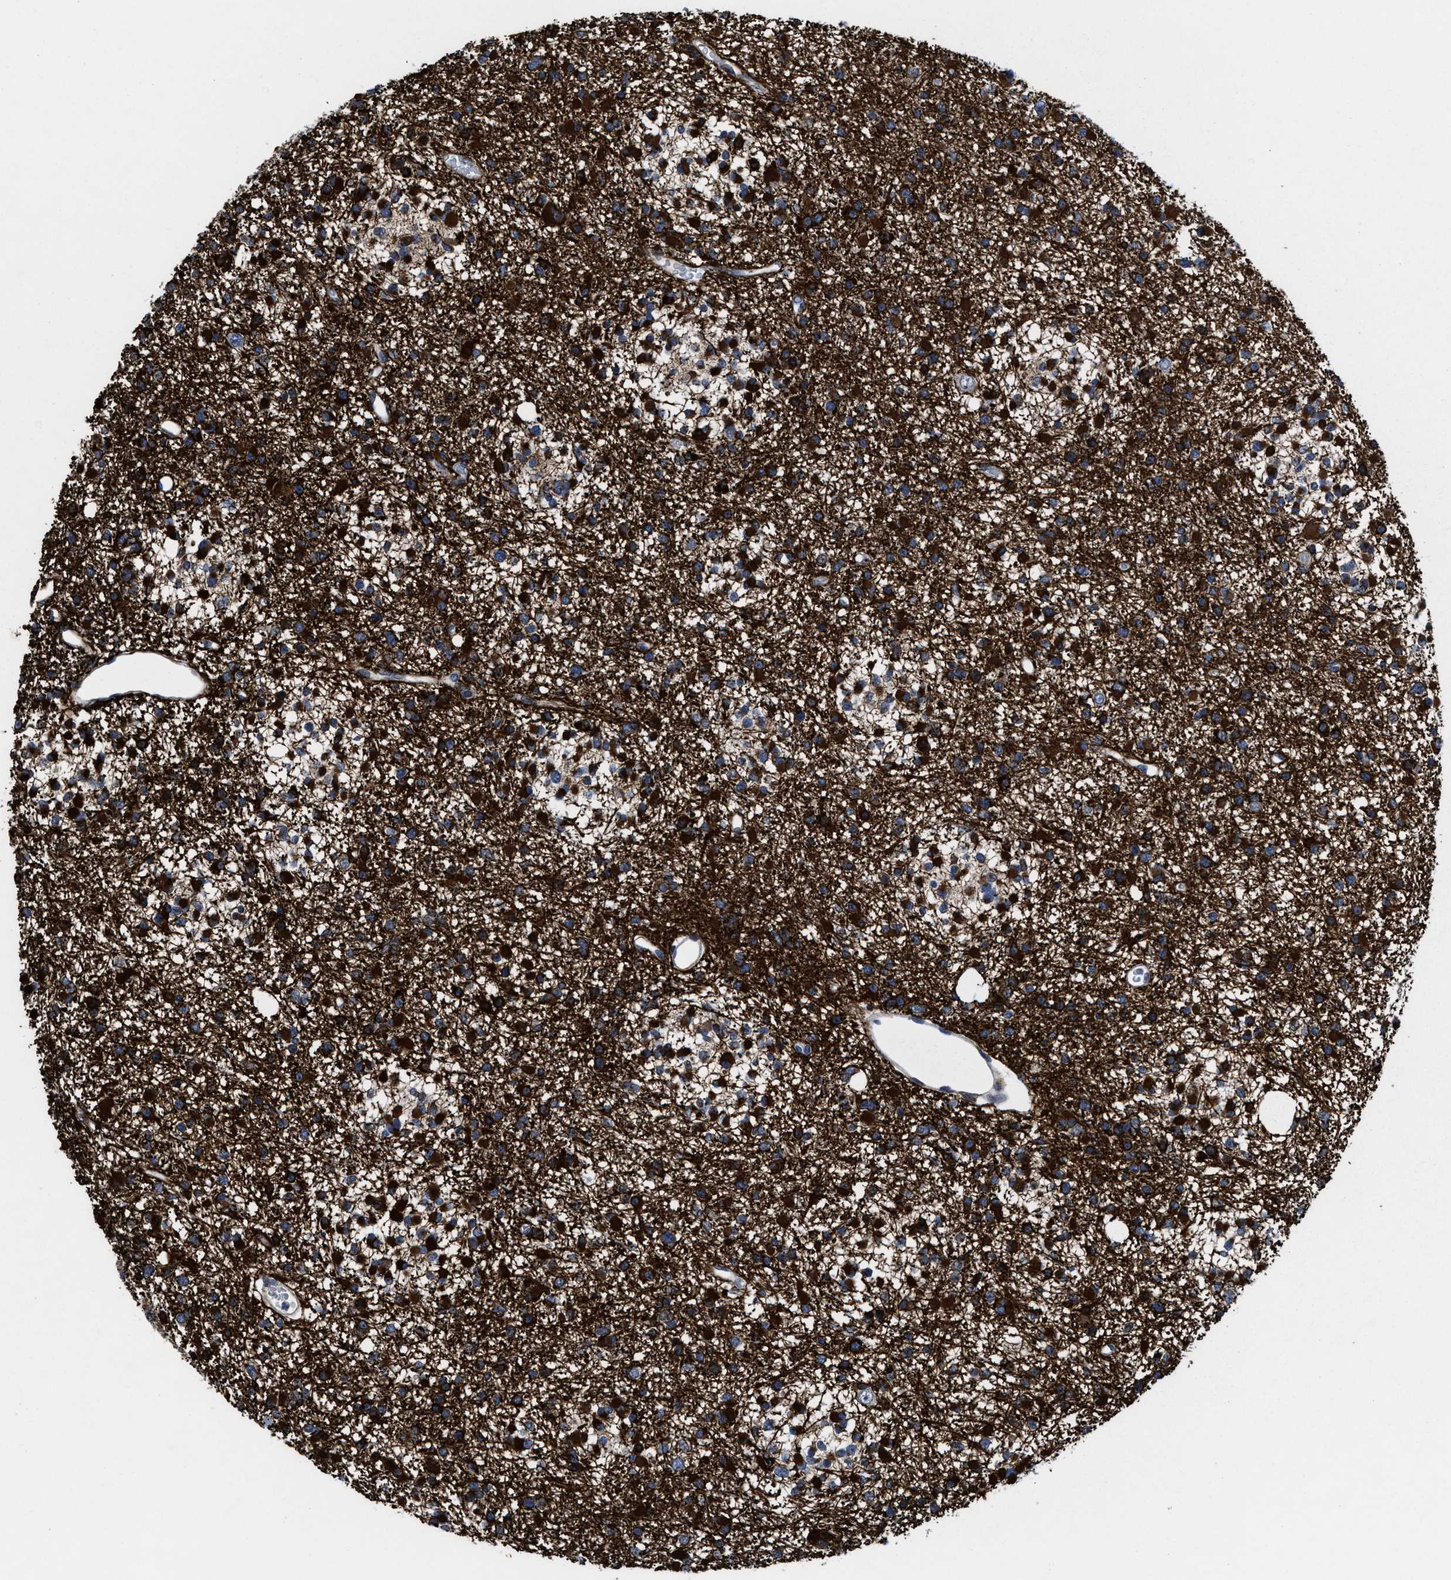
{"staining": {"intensity": "strong", "quantity": ">75%", "location": "cytoplasmic/membranous"}, "tissue": "glioma", "cell_type": "Tumor cells", "image_type": "cancer", "snomed": [{"axis": "morphology", "description": "Glioma, malignant, Low grade"}, {"axis": "topography", "description": "Brain"}], "caption": "Immunohistochemistry (IHC) micrograph of human glioma stained for a protein (brown), which displays high levels of strong cytoplasmic/membranous positivity in about >75% of tumor cells.", "gene": "MRPL50", "patient": {"sex": "female", "age": 22}}